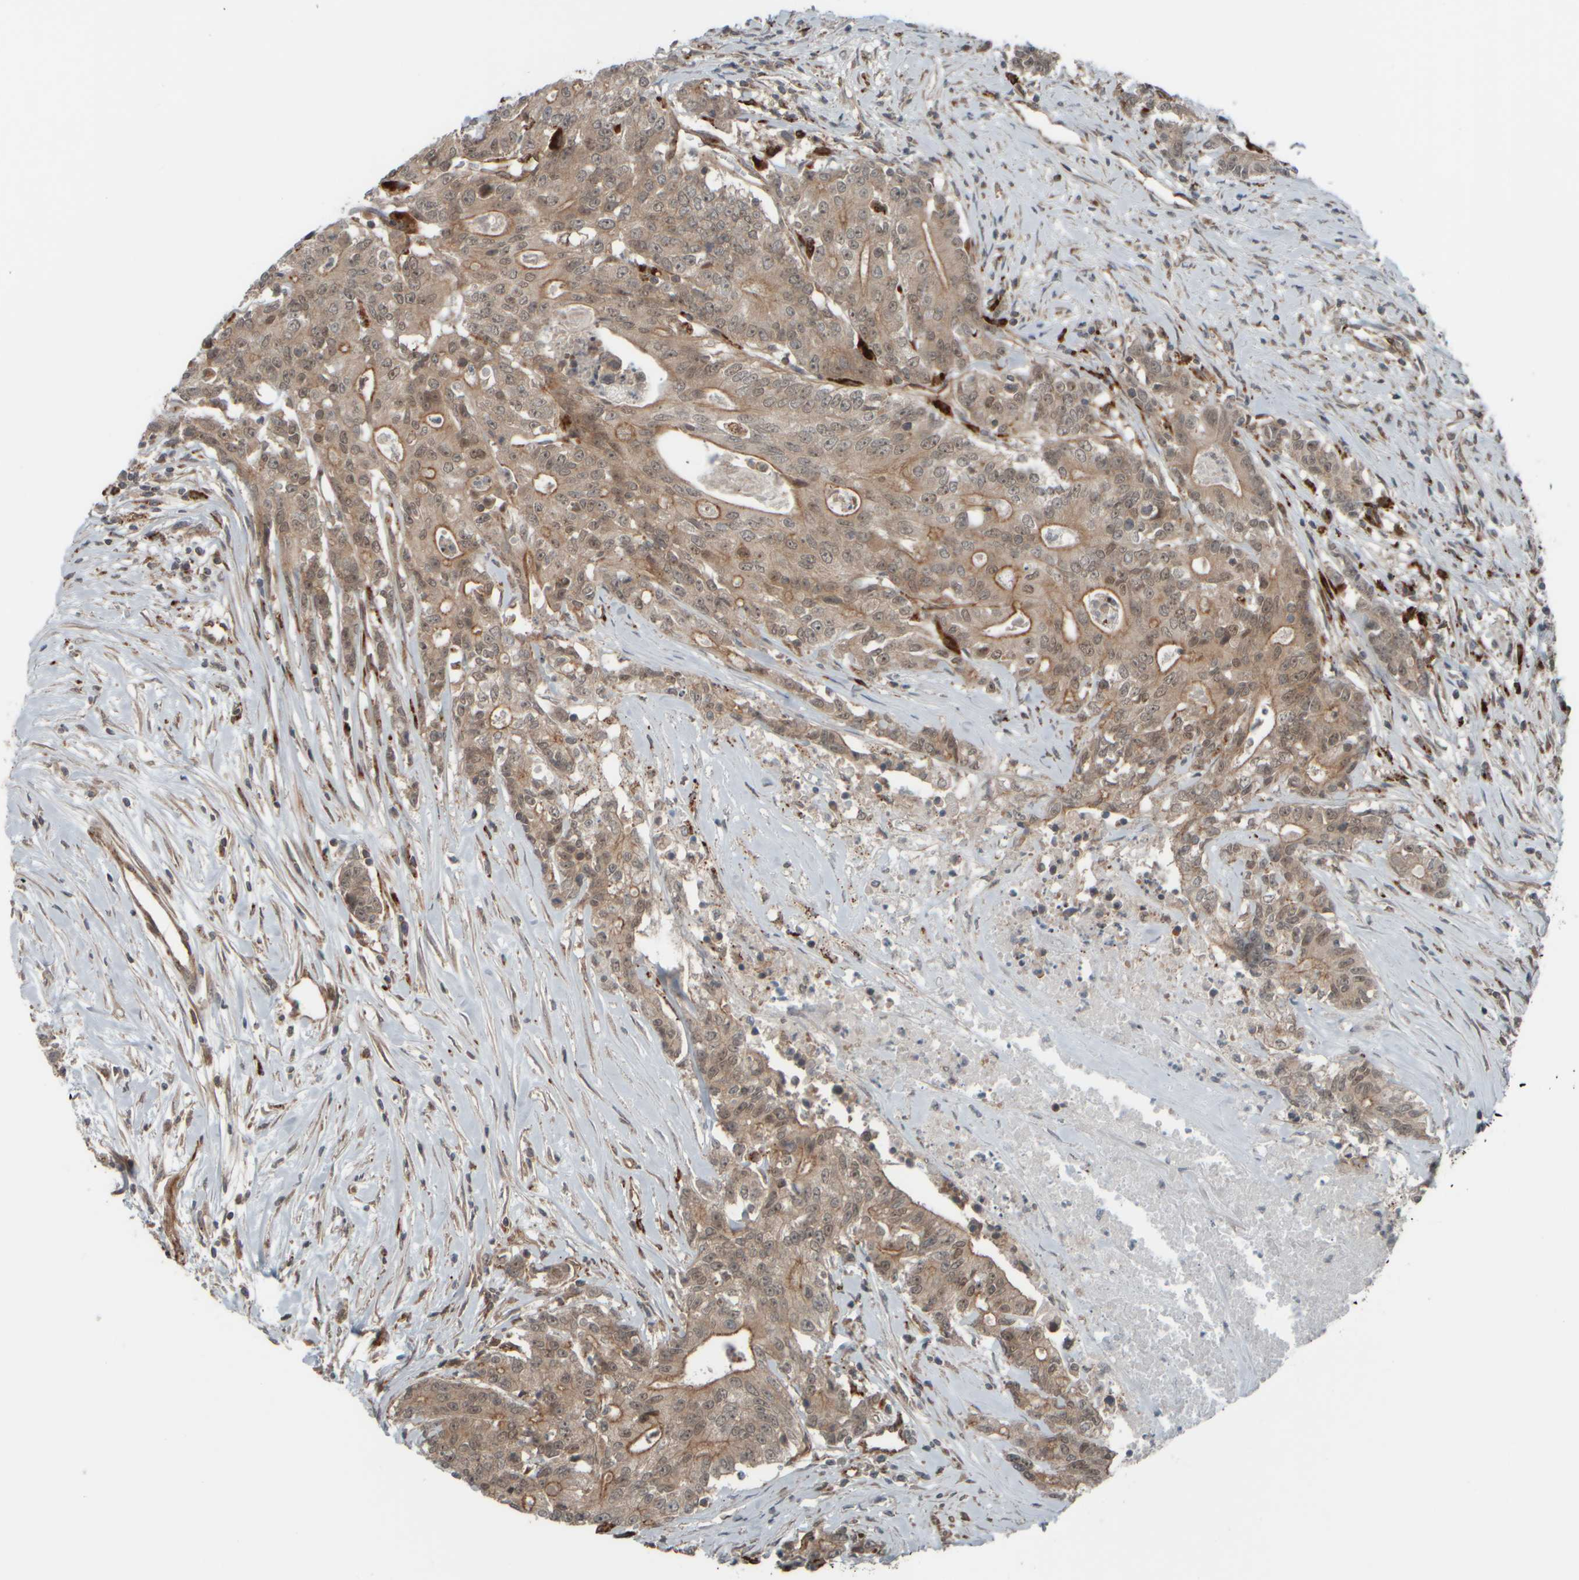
{"staining": {"intensity": "moderate", "quantity": ">75%", "location": "cytoplasmic/membranous"}, "tissue": "colorectal cancer", "cell_type": "Tumor cells", "image_type": "cancer", "snomed": [{"axis": "morphology", "description": "Adenocarcinoma, NOS"}, {"axis": "topography", "description": "Colon"}], "caption": "Tumor cells reveal moderate cytoplasmic/membranous expression in approximately >75% of cells in colorectal cancer. The staining was performed using DAB (3,3'-diaminobenzidine), with brown indicating positive protein expression. Nuclei are stained blue with hematoxylin.", "gene": "GIGYF1", "patient": {"sex": "female", "age": 77}}